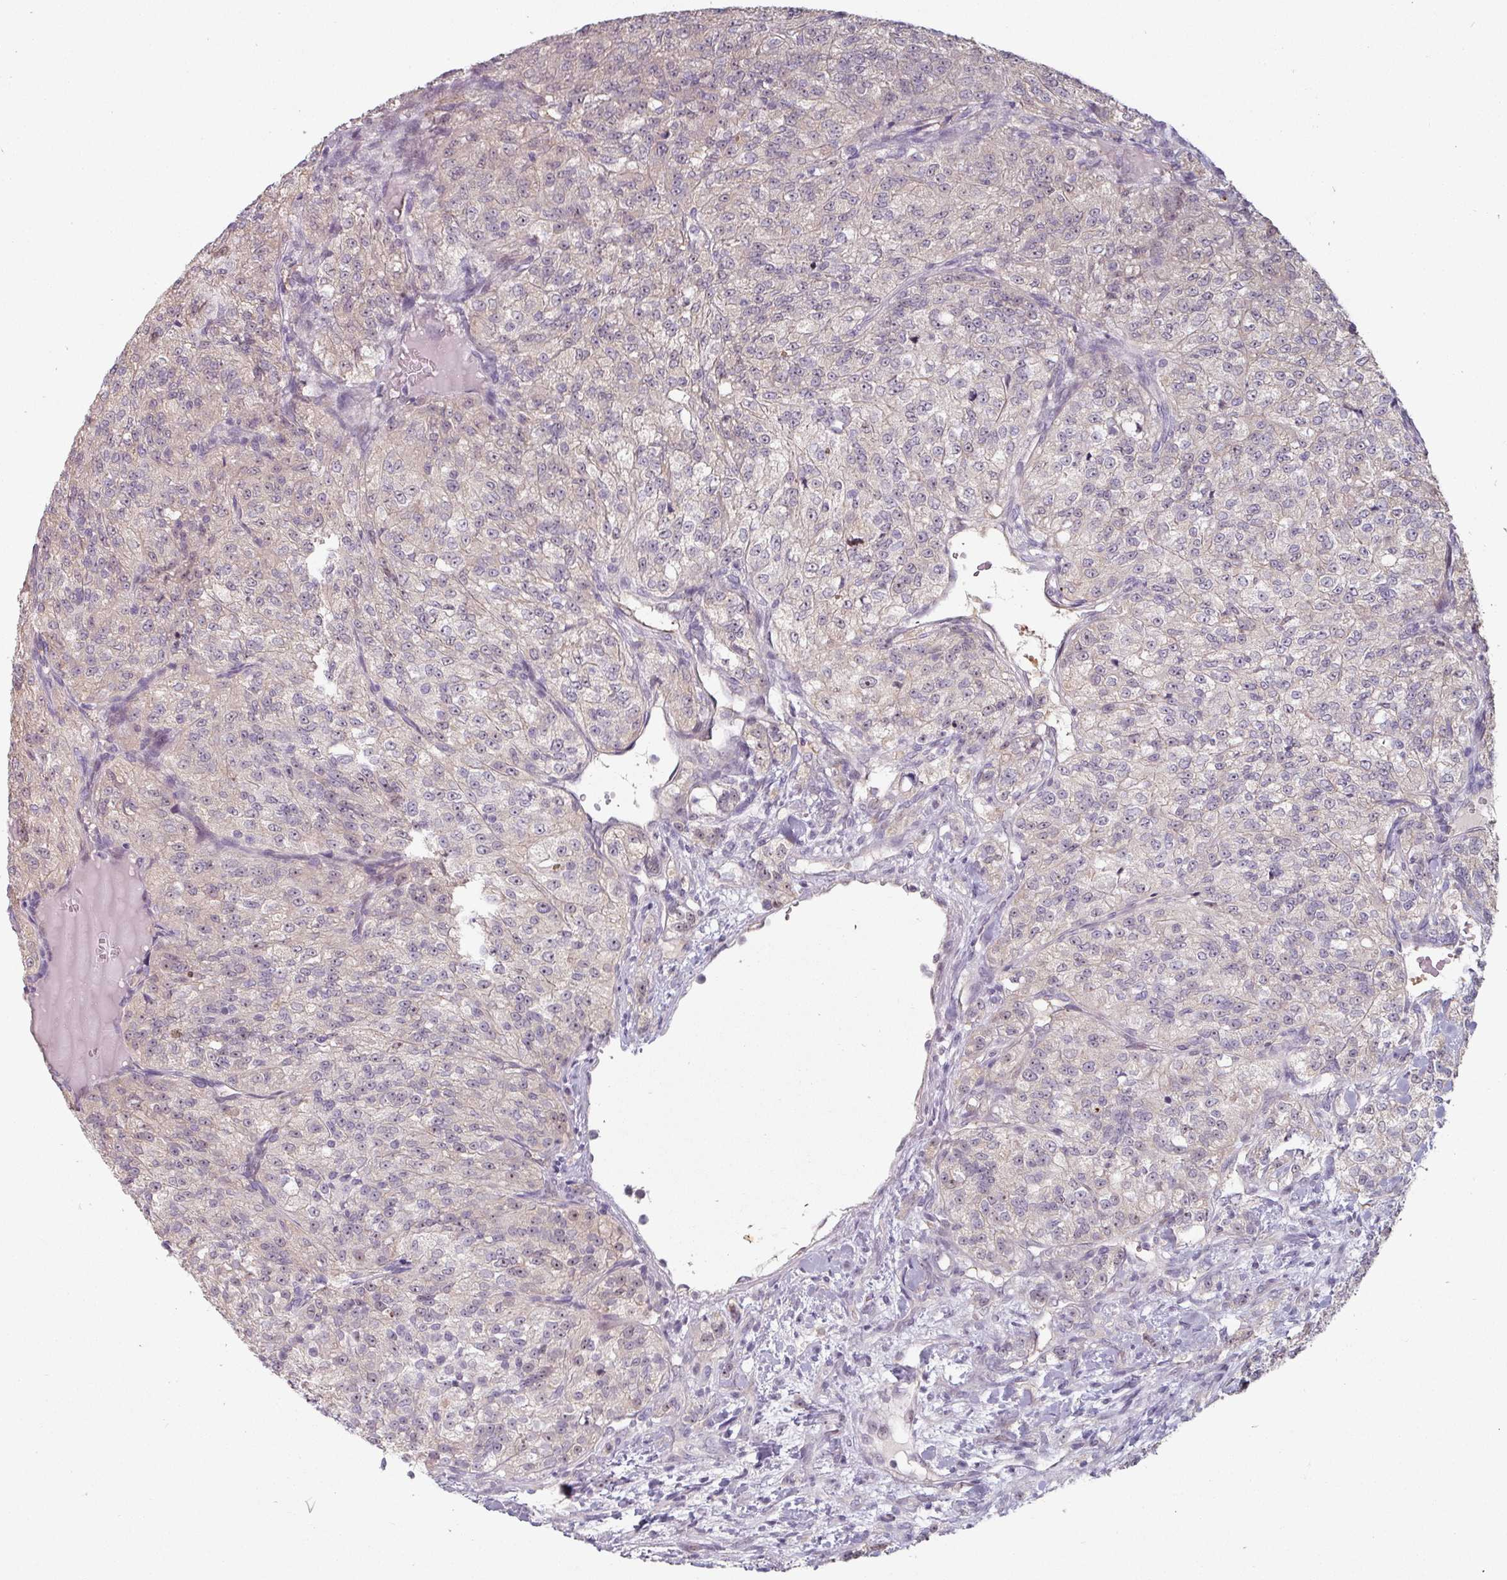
{"staining": {"intensity": "negative", "quantity": "none", "location": "none"}, "tissue": "renal cancer", "cell_type": "Tumor cells", "image_type": "cancer", "snomed": [{"axis": "morphology", "description": "Adenocarcinoma, NOS"}, {"axis": "topography", "description": "Kidney"}], "caption": "Immunohistochemistry (IHC) of human renal cancer (adenocarcinoma) exhibits no expression in tumor cells.", "gene": "ZBTB6", "patient": {"sex": "female", "age": 63}}